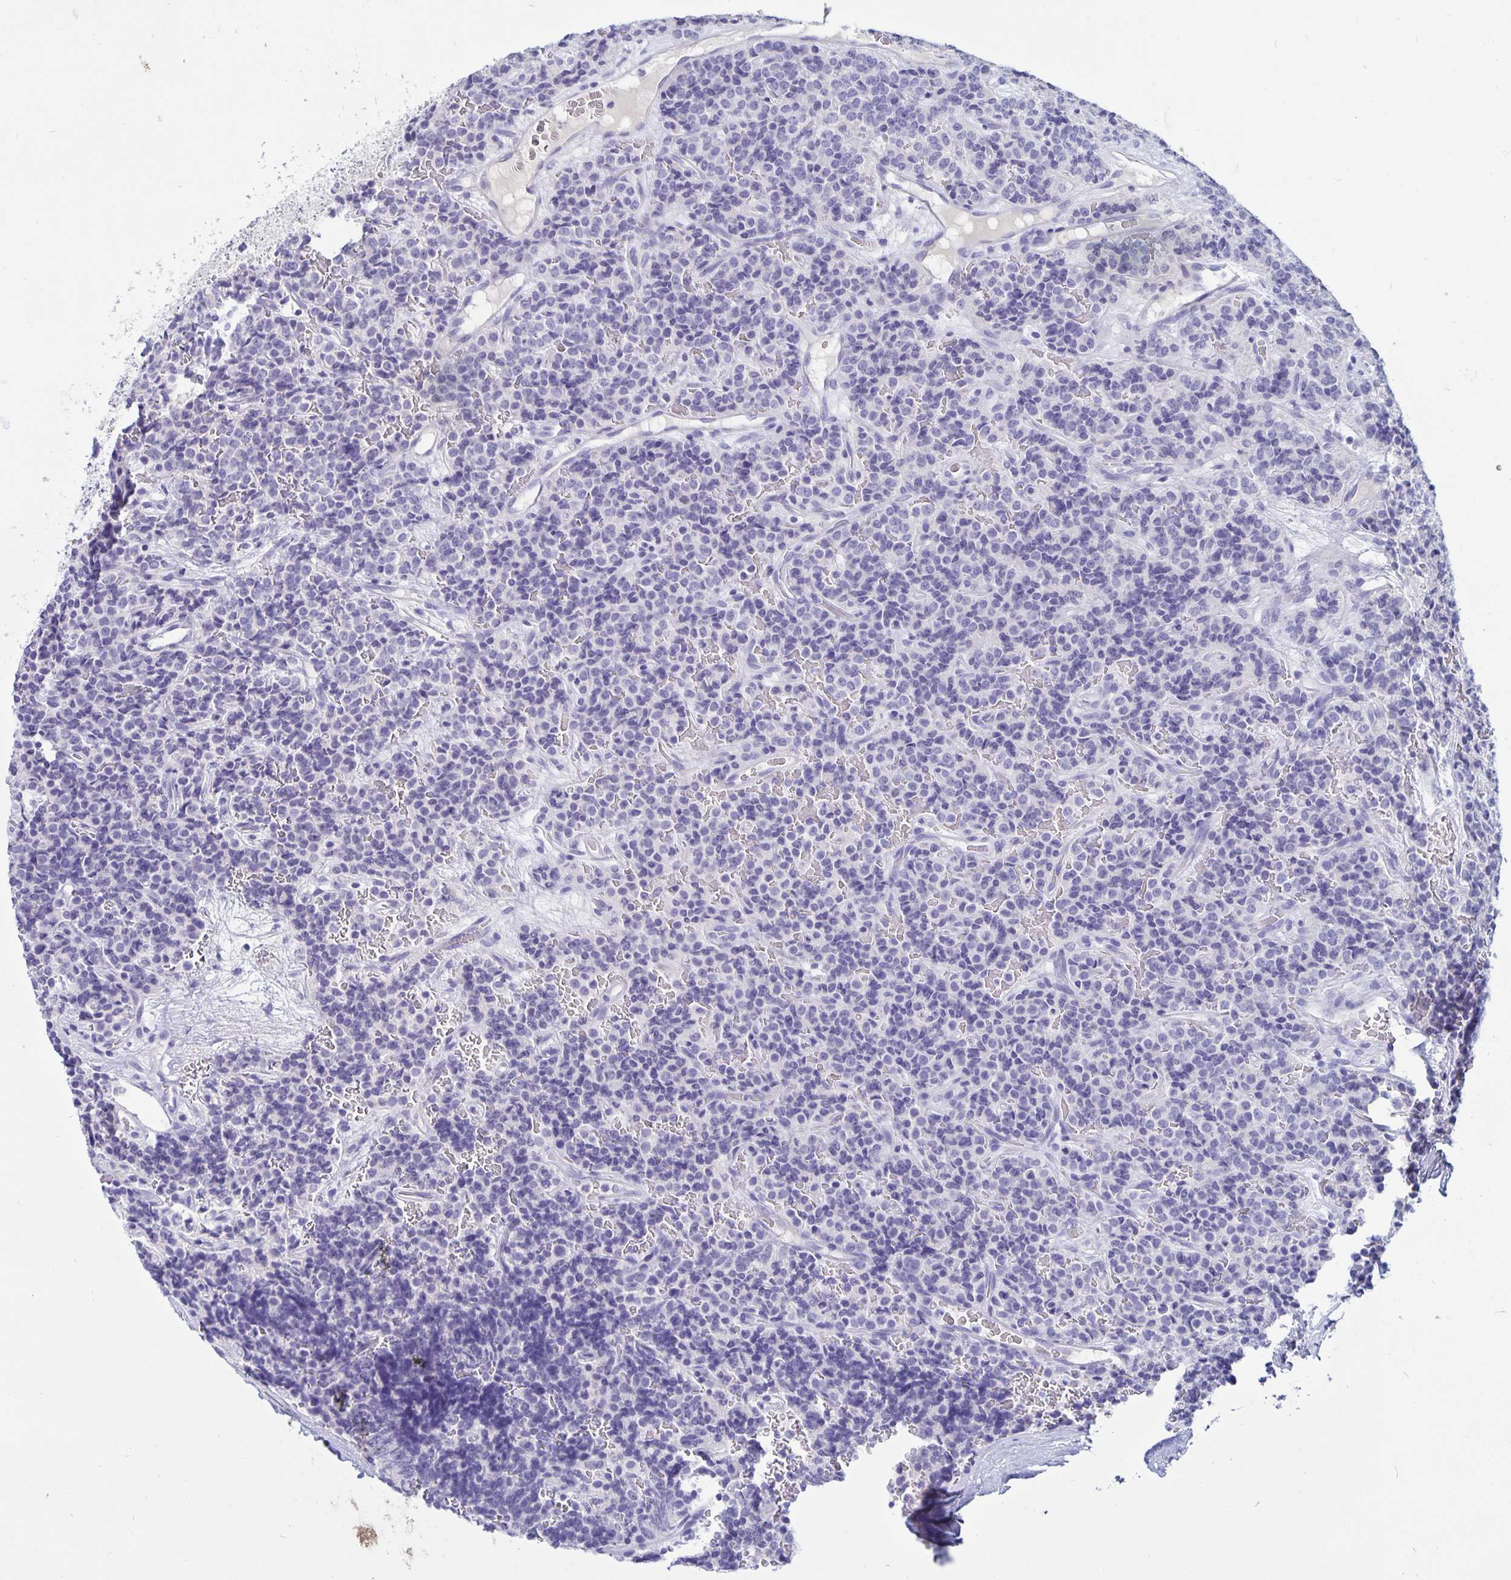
{"staining": {"intensity": "negative", "quantity": "none", "location": "none"}, "tissue": "carcinoid", "cell_type": "Tumor cells", "image_type": "cancer", "snomed": [{"axis": "morphology", "description": "Carcinoid, malignant, NOS"}, {"axis": "topography", "description": "Pancreas"}], "caption": "This is an immunohistochemistry (IHC) photomicrograph of human carcinoid. There is no expression in tumor cells.", "gene": "BPIFA3", "patient": {"sex": "male", "age": 36}}